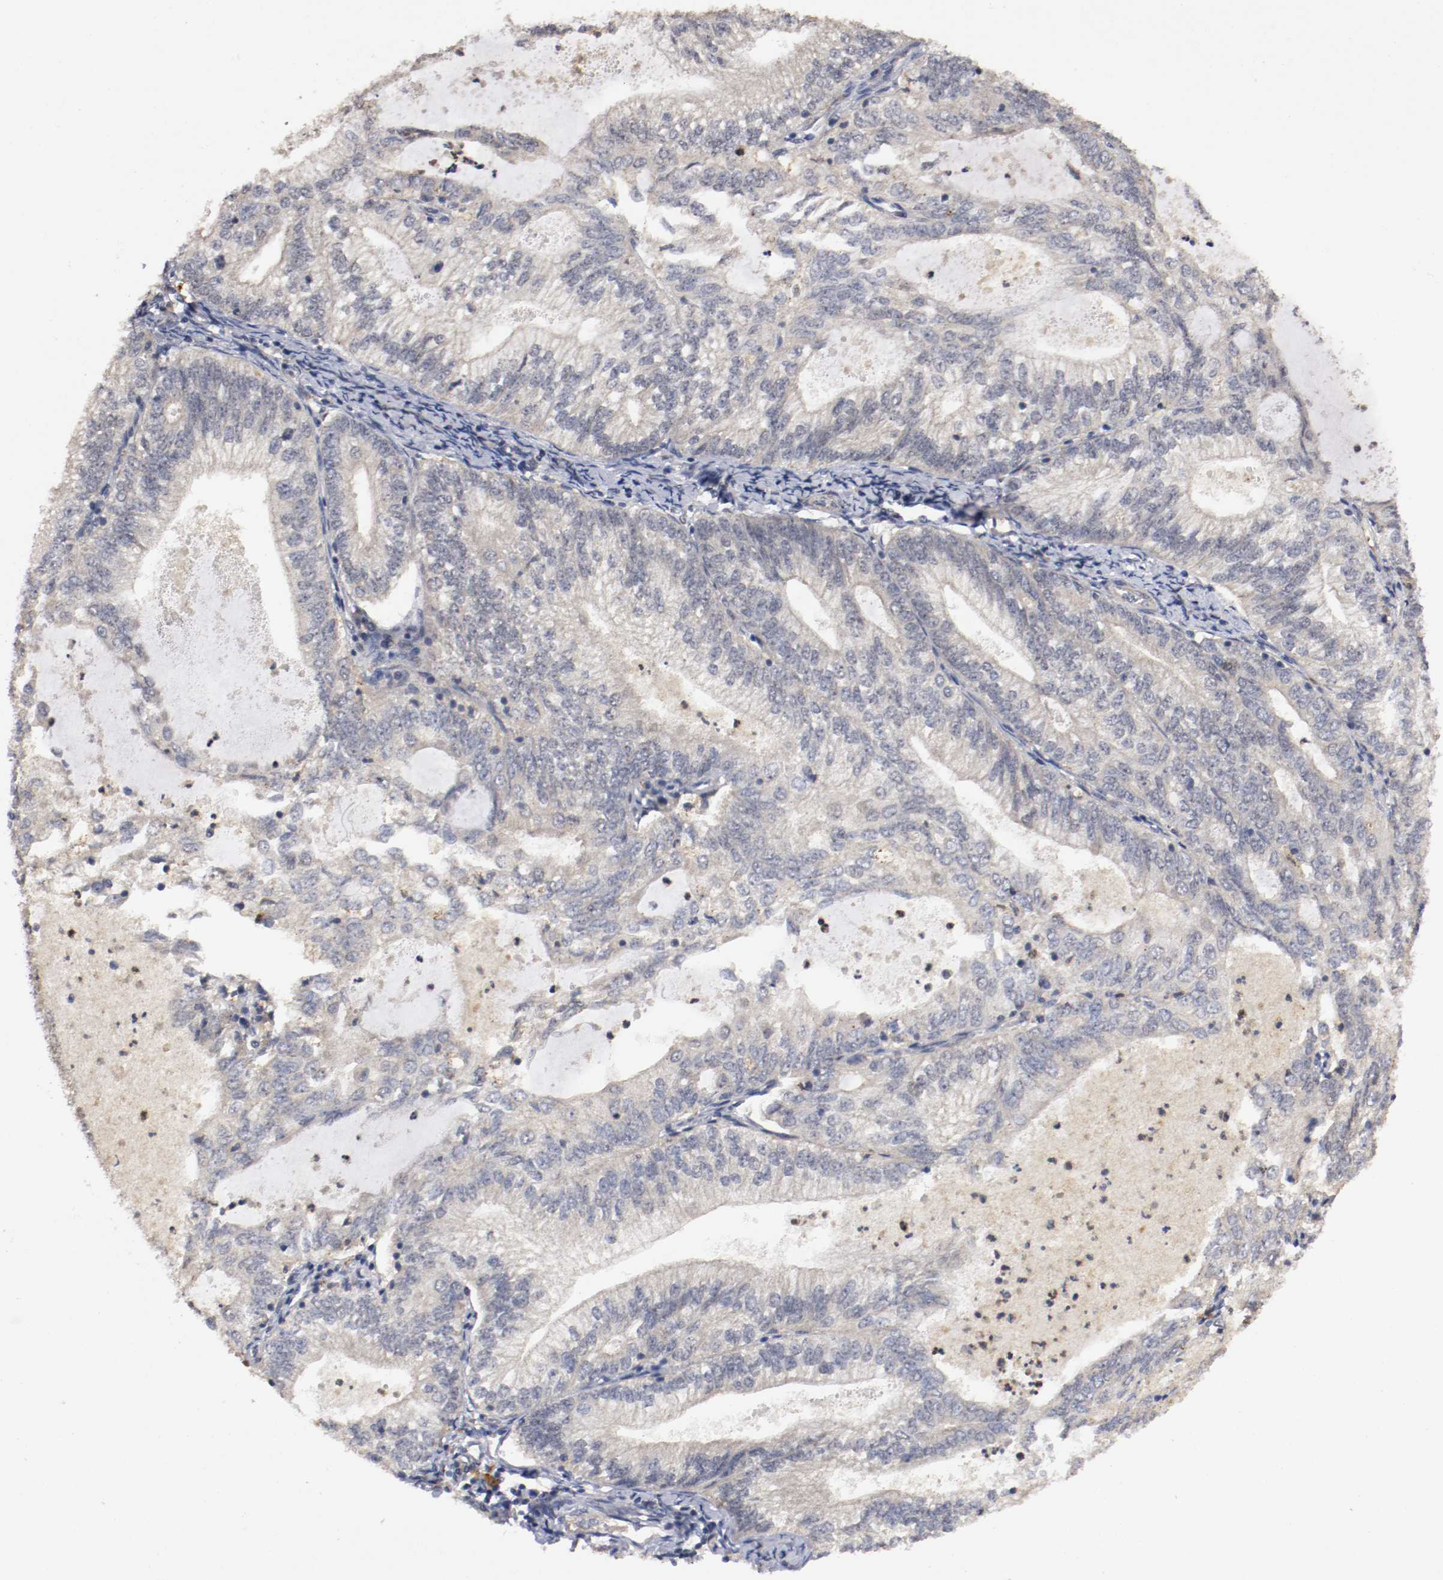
{"staining": {"intensity": "negative", "quantity": "none", "location": "none"}, "tissue": "endometrial cancer", "cell_type": "Tumor cells", "image_type": "cancer", "snomed": [{"axis": "morphology", "description": "Adenocarcinoma, NOS"}, {"axis": "topography", "description": "Endometrium"}], "caption": "There is no significant positivity in tumor cells of endometrial adenocarcinoma.", "gene": "TNFRSF1B", "patient": {"sex": "female", "age": 69}}